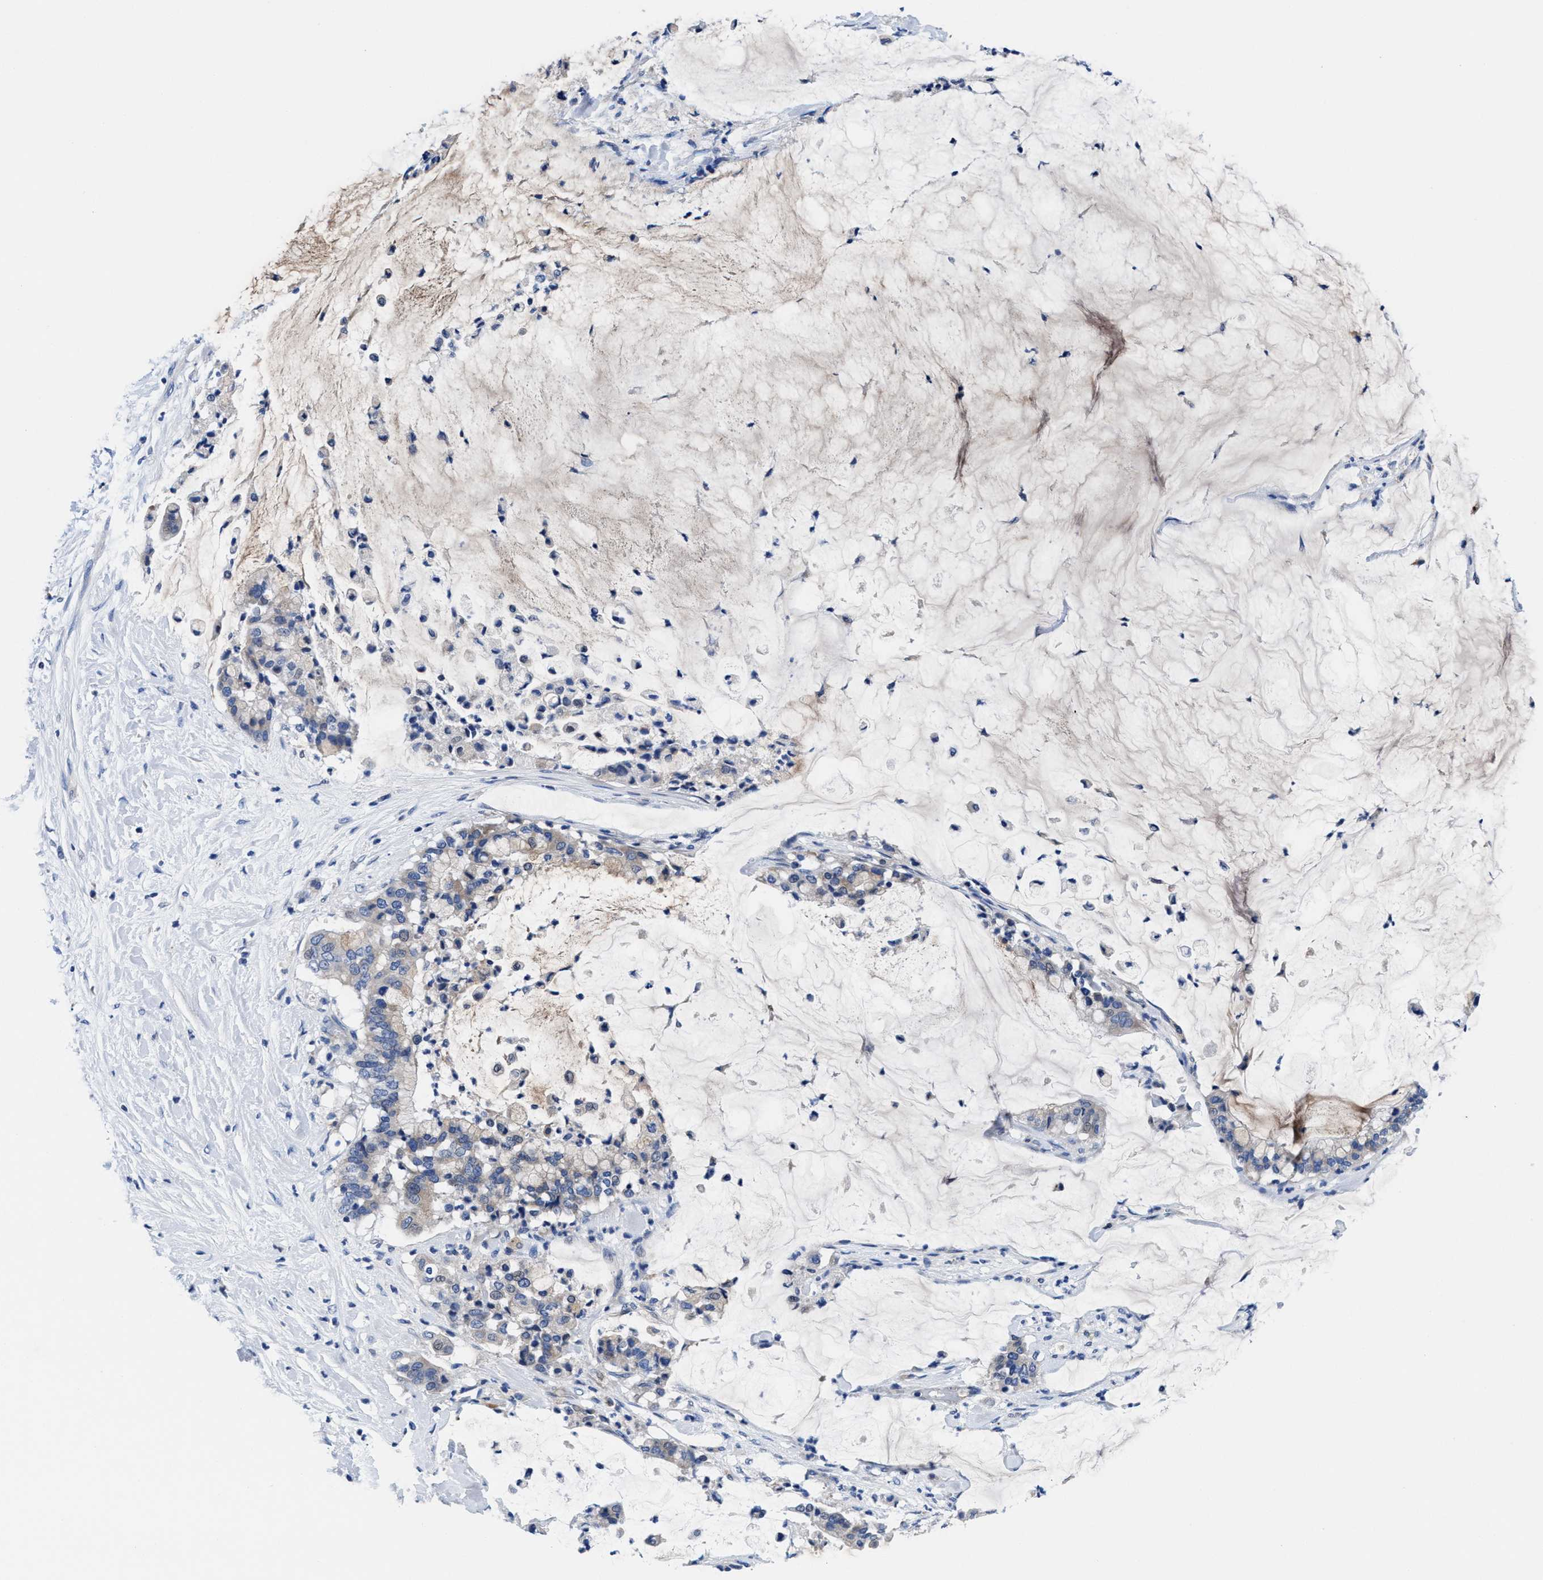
{"staining": {"intensity": "weak", "quantity": "<25%", "location": "cytoplasmic/membranous"}, "tissue": "pancreatic cancer", "cell_type": "Tumor cells", "image_type": "cancer", "snomed": [{"axis": "morphology", "description": "Adenocarcinoma, NOS"}, {"axis": "topography", "description": "Pancreas"}], "caption": "Histopathology image shows no significant protein staining in tumor cells of pancreatic adenocarcinoma. (DAB (3,3'-diaminobenzidine) IHC with hematoxylin counter stain).", "gene": "DHRS13", "patient": {"sex": "male", "age": 41}}